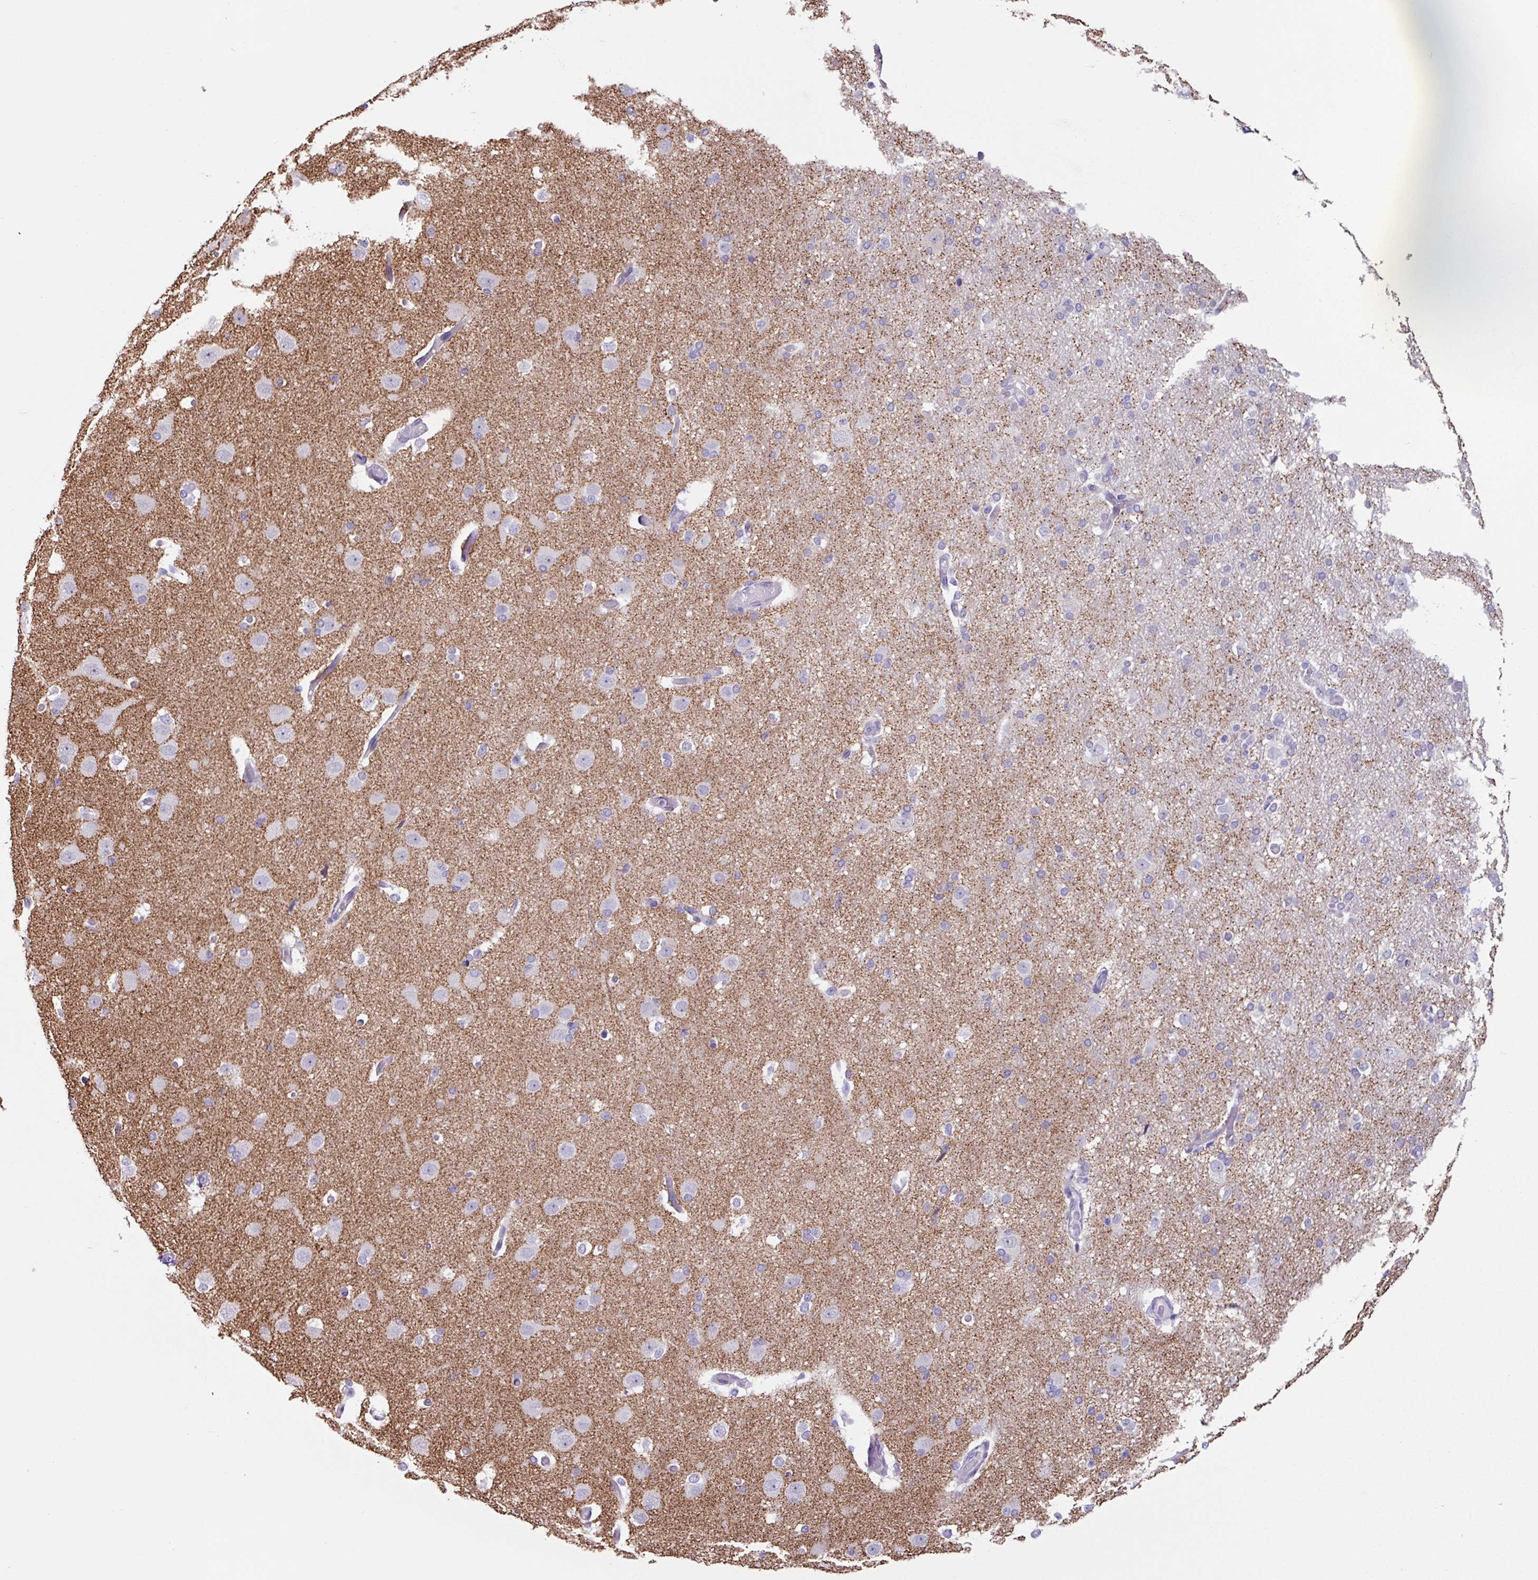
{"staining": {"intensity": "negative", "quantity": "none", "location": "none"}, "tissue": "cerebral cortex", "cell_type": "Endothelial cells", "image_type": "normal", "snomed": [{"axis": "morphology", "description": "Normal tissue, NOS"}, {"axis": "morphology", "description": "Inflammation, NOS"}, {"axis": "topography", "description": "Cerebral cortex"}], "caption": "This is an immunohistochemistry micrograph of benign cerebral cortex. There is no staining in endothelial cells.", "gene": "OTX1", "patient": {"sex": "male", "age": 6}}